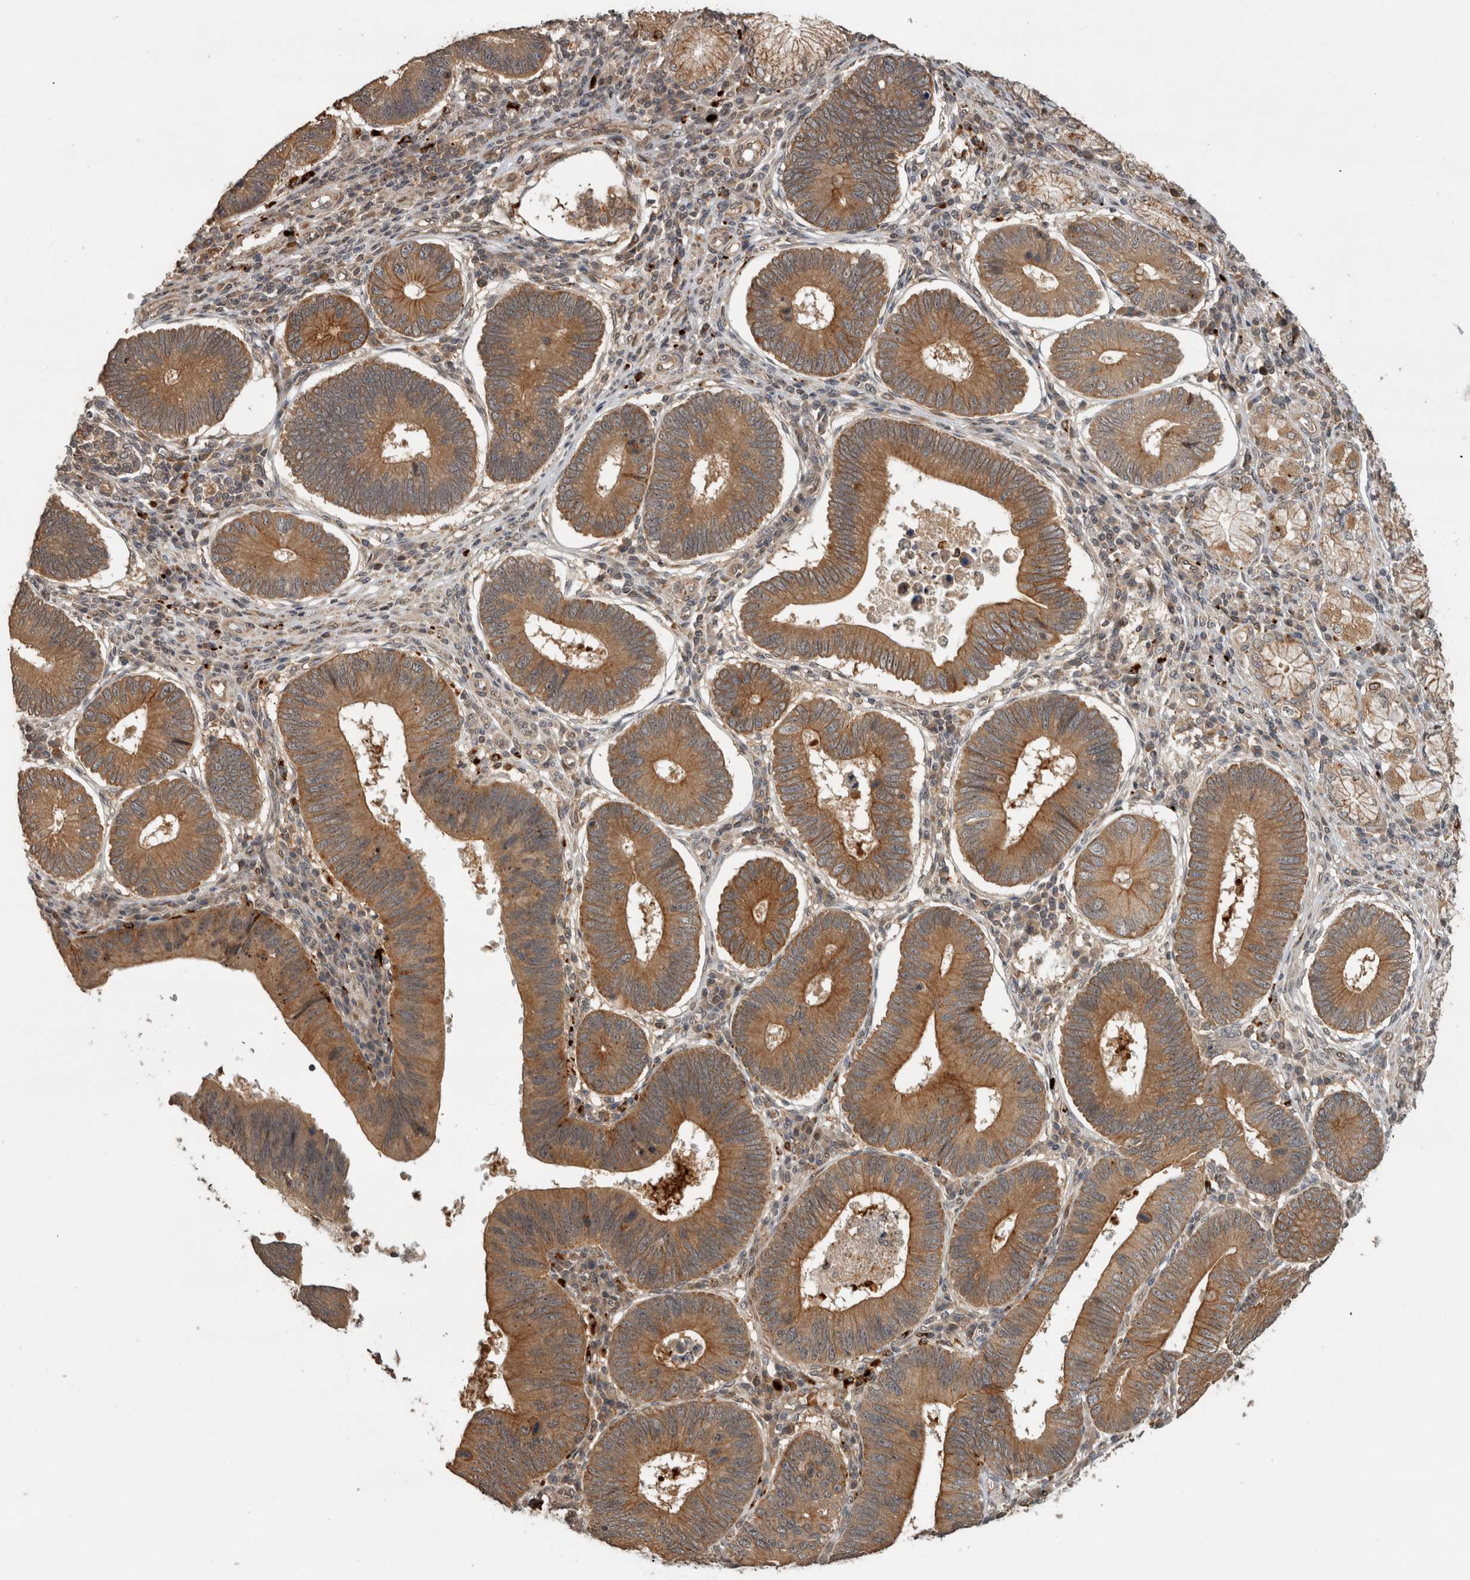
{"staining": {"intensity": "moderate", "quantity": ">75%", "location": "cytoplasmic/membranous"}, "tissue": "stomach cancer", "cell_type": "Tumor cells", "image_type": "cancer", "snomed": [{"axis": "morphology", "description": "Adenocarcinoma, NOS"}, {"axis": "topography", "description": "Stomach"}], "caption": "High-magnification brightfield microscopy of stomach cancer (adenocarcinoma) stained with DAB (brown) and counterstained with hematoxylin (blue). tumor cells exhibit moderate cytoplasmic/membranous staining is seen in about>75% of cells.", "gene": "PITPNC1", "patient": {"sex": "male", "age": 59}}